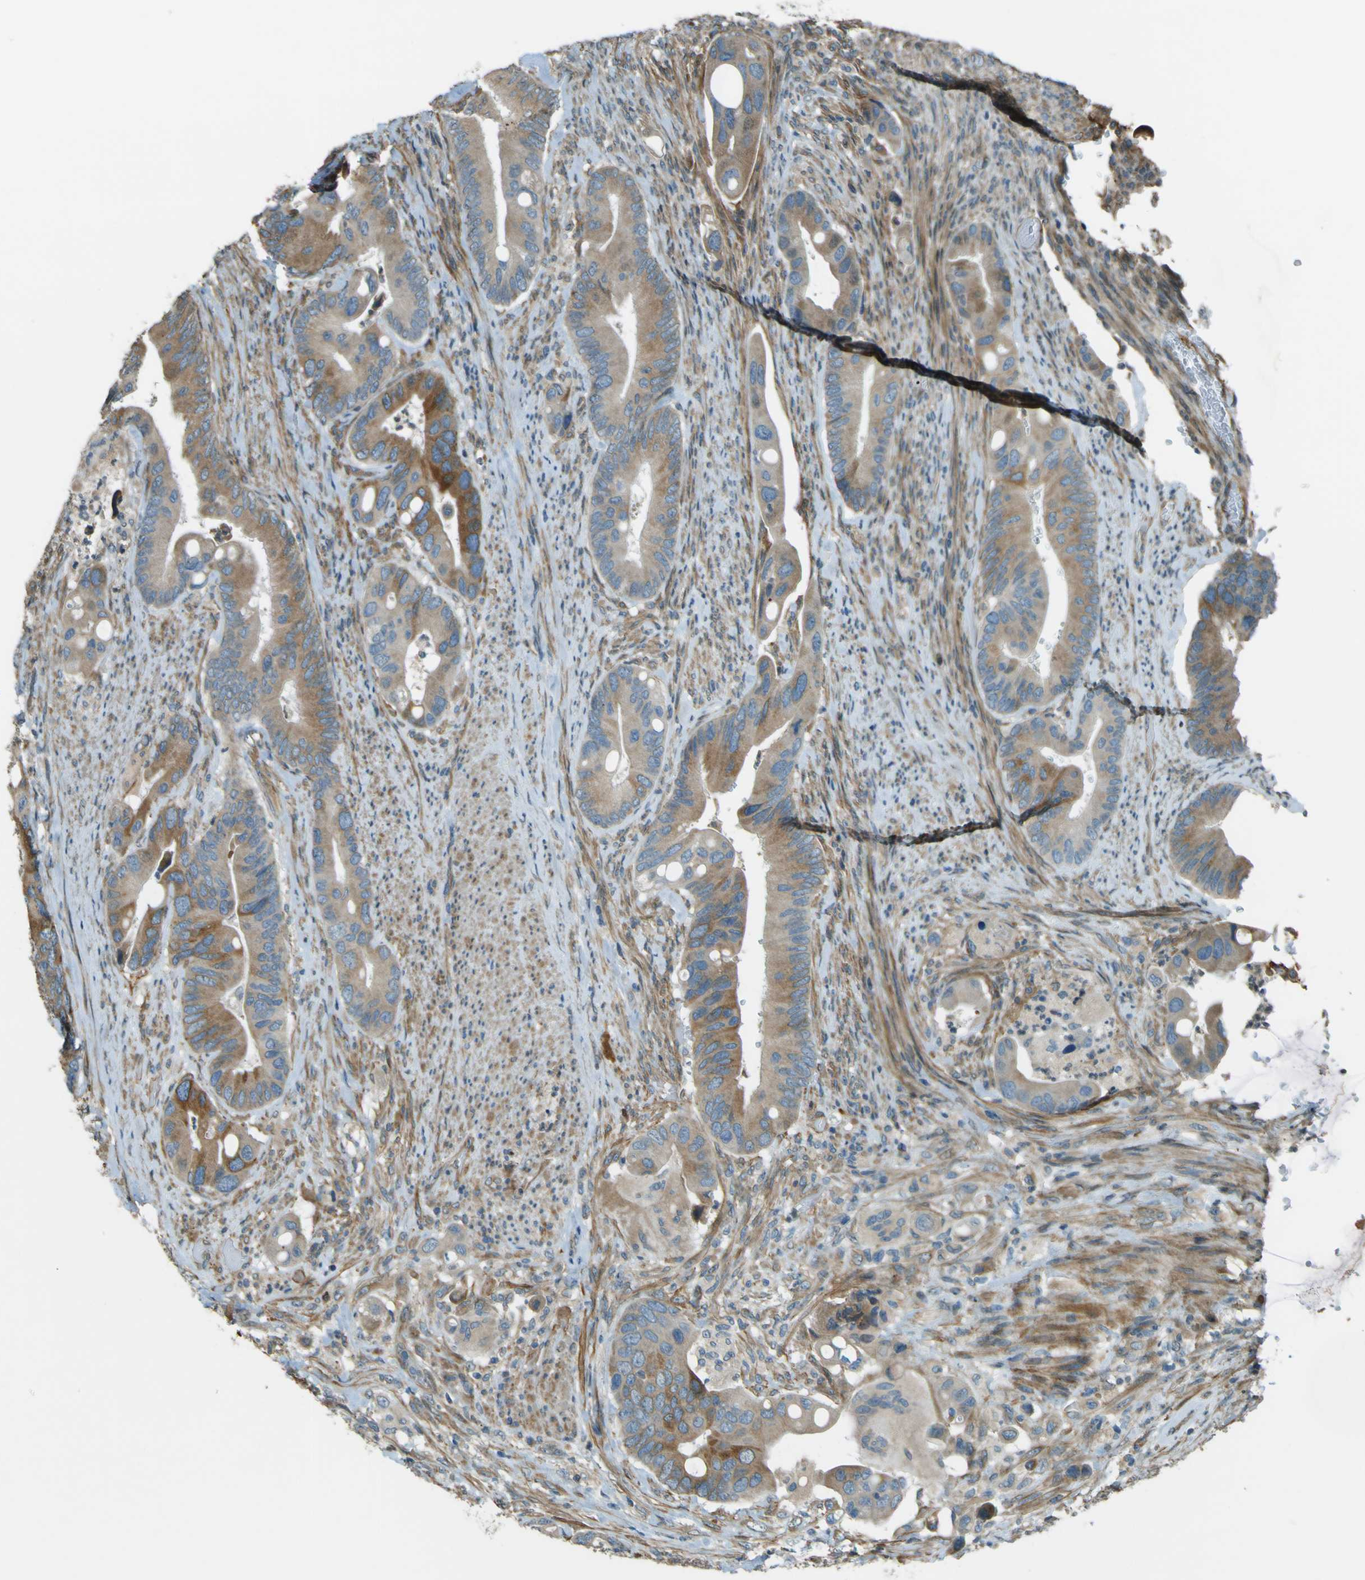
{"staining": {"intensity": "moderate", "quantity": ">75%", "location": "cytoplasmic/membranous"}, "tissue": "colorectal cancer", "cell_type": "Tumor cells", "image_type": "cancer", "snomed": [{"axis": "morphology", "description": "Adenocarcinoma, NOS"}, {"axis": "topography", "description": "Rectum"}], "caption": "DAB immunohistochemical staining of human adenocarcinoma (colorectal) exhibits moderate cytoplasmic/membranous protein expression in approximately >75% of tumor cells.", "gene": "LPCAT1", "patient": {"sex": "female", "age": 57}}